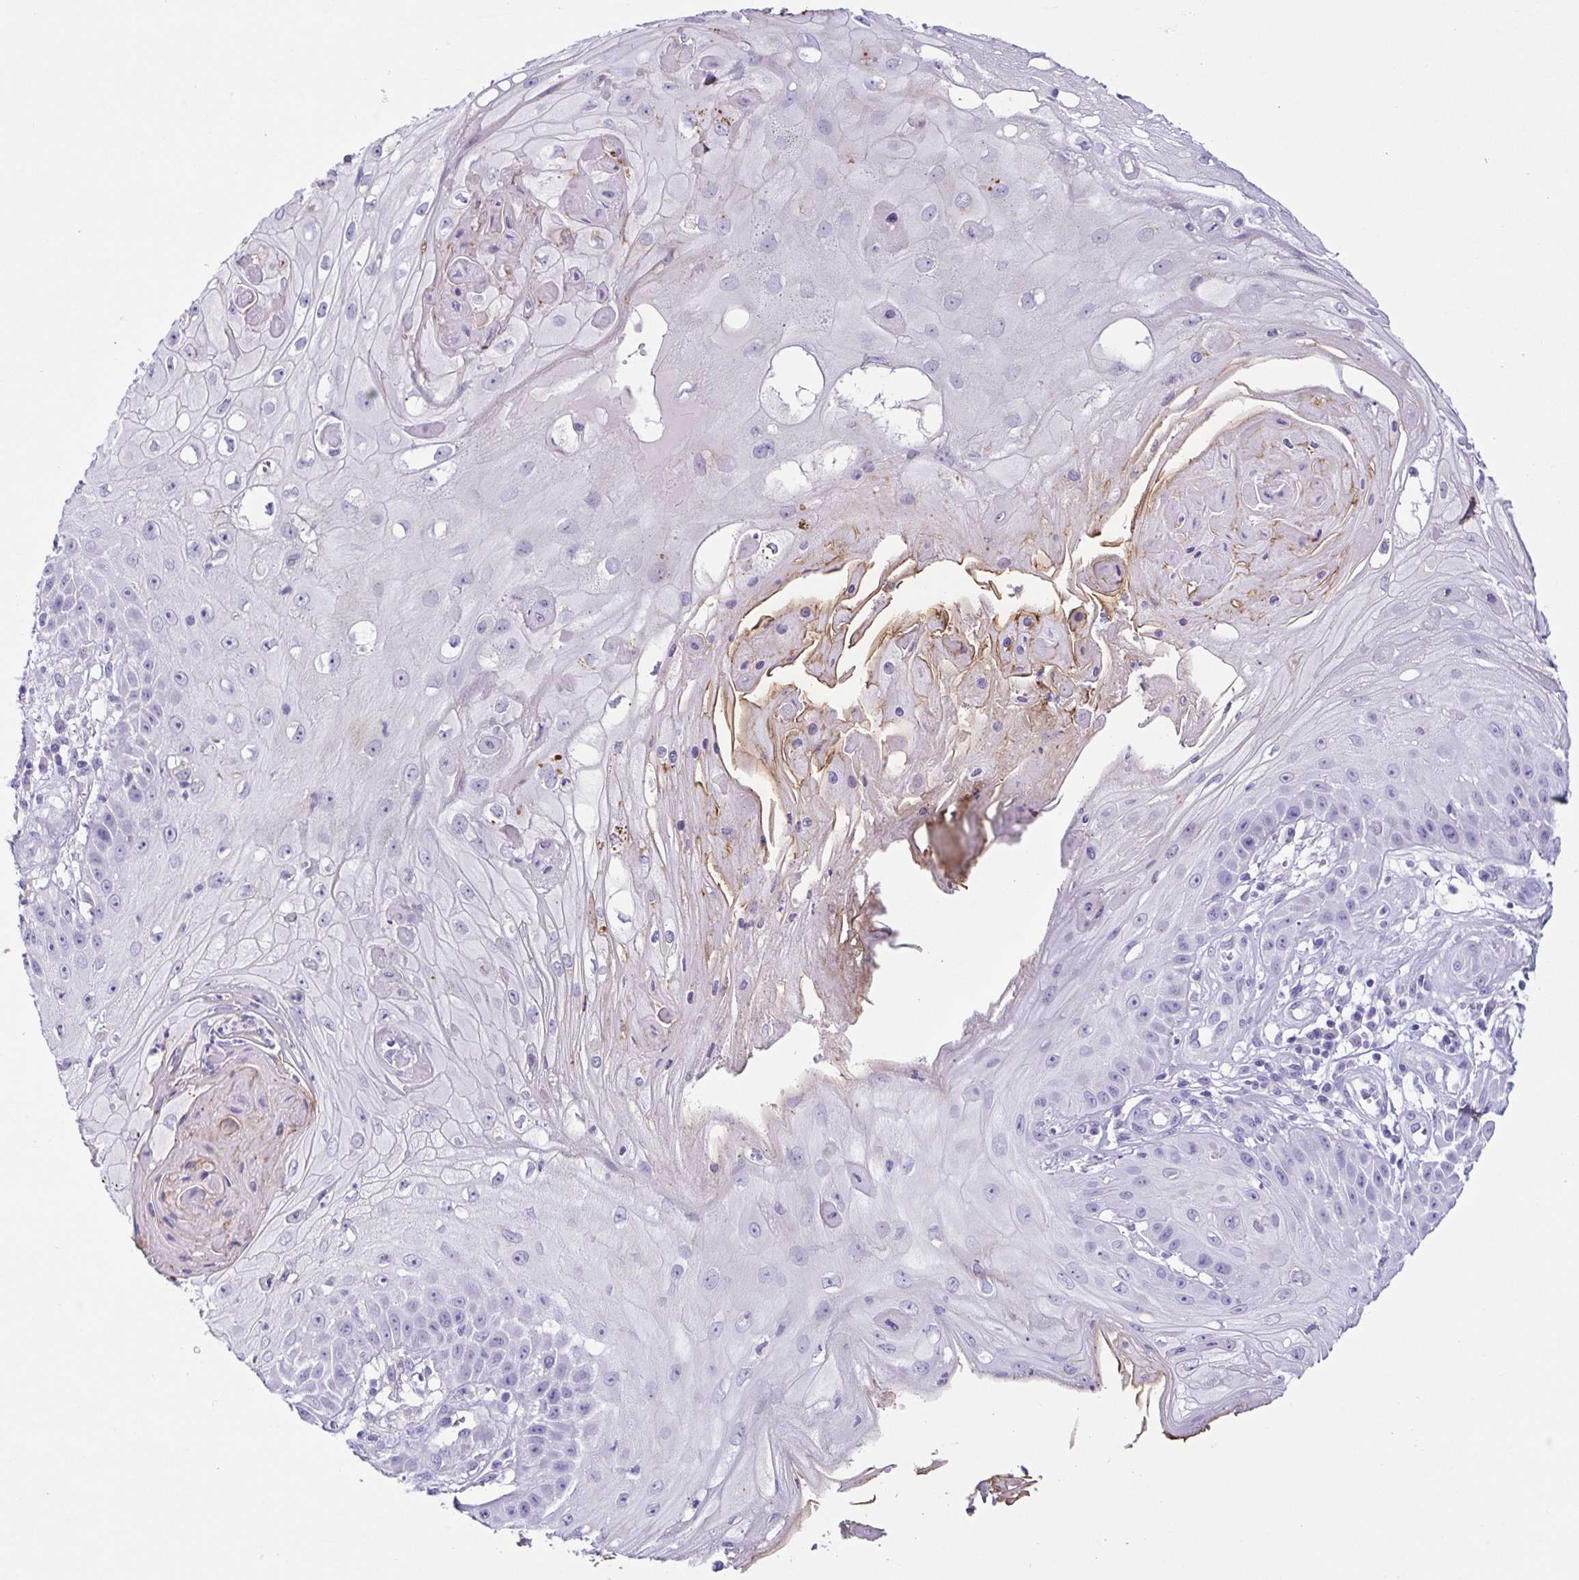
{"staining": {"intensity": "negative", "quantity": "none", "location": "none"}, "tissue": "skin cancer", "cell_type": "Tumor cells", "image_type": "cancer", "snomed": [{"axis": "morphology", "description": "Squamous cell carcinoma, NOS"}, {"axis": "topography", "description": "Skin"}], "caption": "IHC histopathology image of neoplastic tissue: skin cancer (squamous cell carcinoma) stained with DAB (3,3'-diaminobenzidine) reveals no significant protein staining in tumor cells.", "gene": "TERT", "patient": {"sex": "male", "age": 70}}